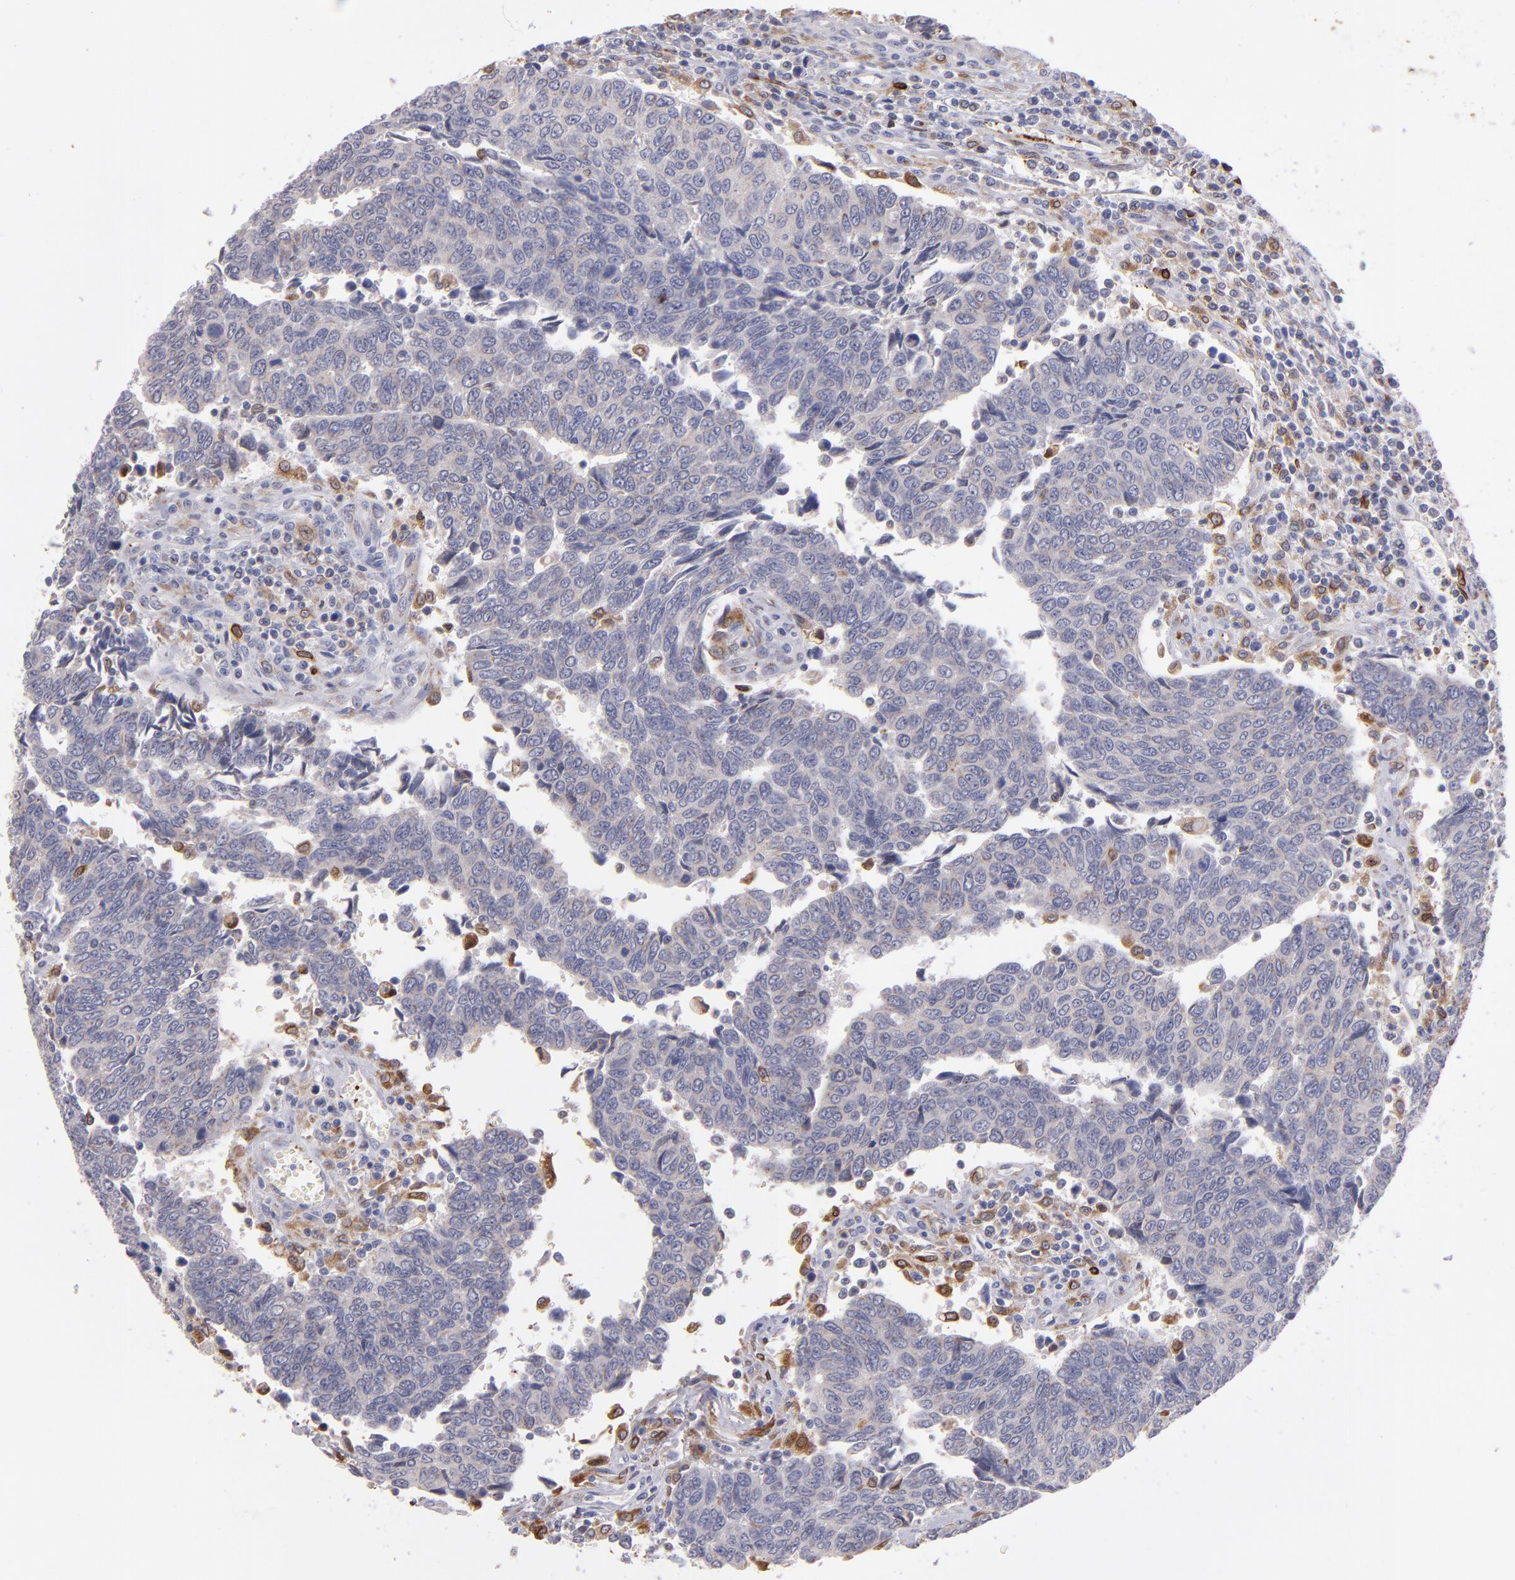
{"staining": {"intensity": "negative", "quantity": "none", "location": "none"}, "tissue": "urothelial cancer", "cell_type": "Tumor cells", "image_type": "cancer", "snomed": [{"axis": "morphology", "description": "Urothelial carcinoma, High grade"}, {"axis": "topography", "description": "Urinary bladder"}], "caption": "This photomicrograph is of urothelial cancer stained with immunohistochemistry (IHC) to label a protein in brown with the nuclei are counter-stained blue. There is no expression in tumor cells.", "gene": "PTGS1", "patient": {"sex": "male", "age": 86}}